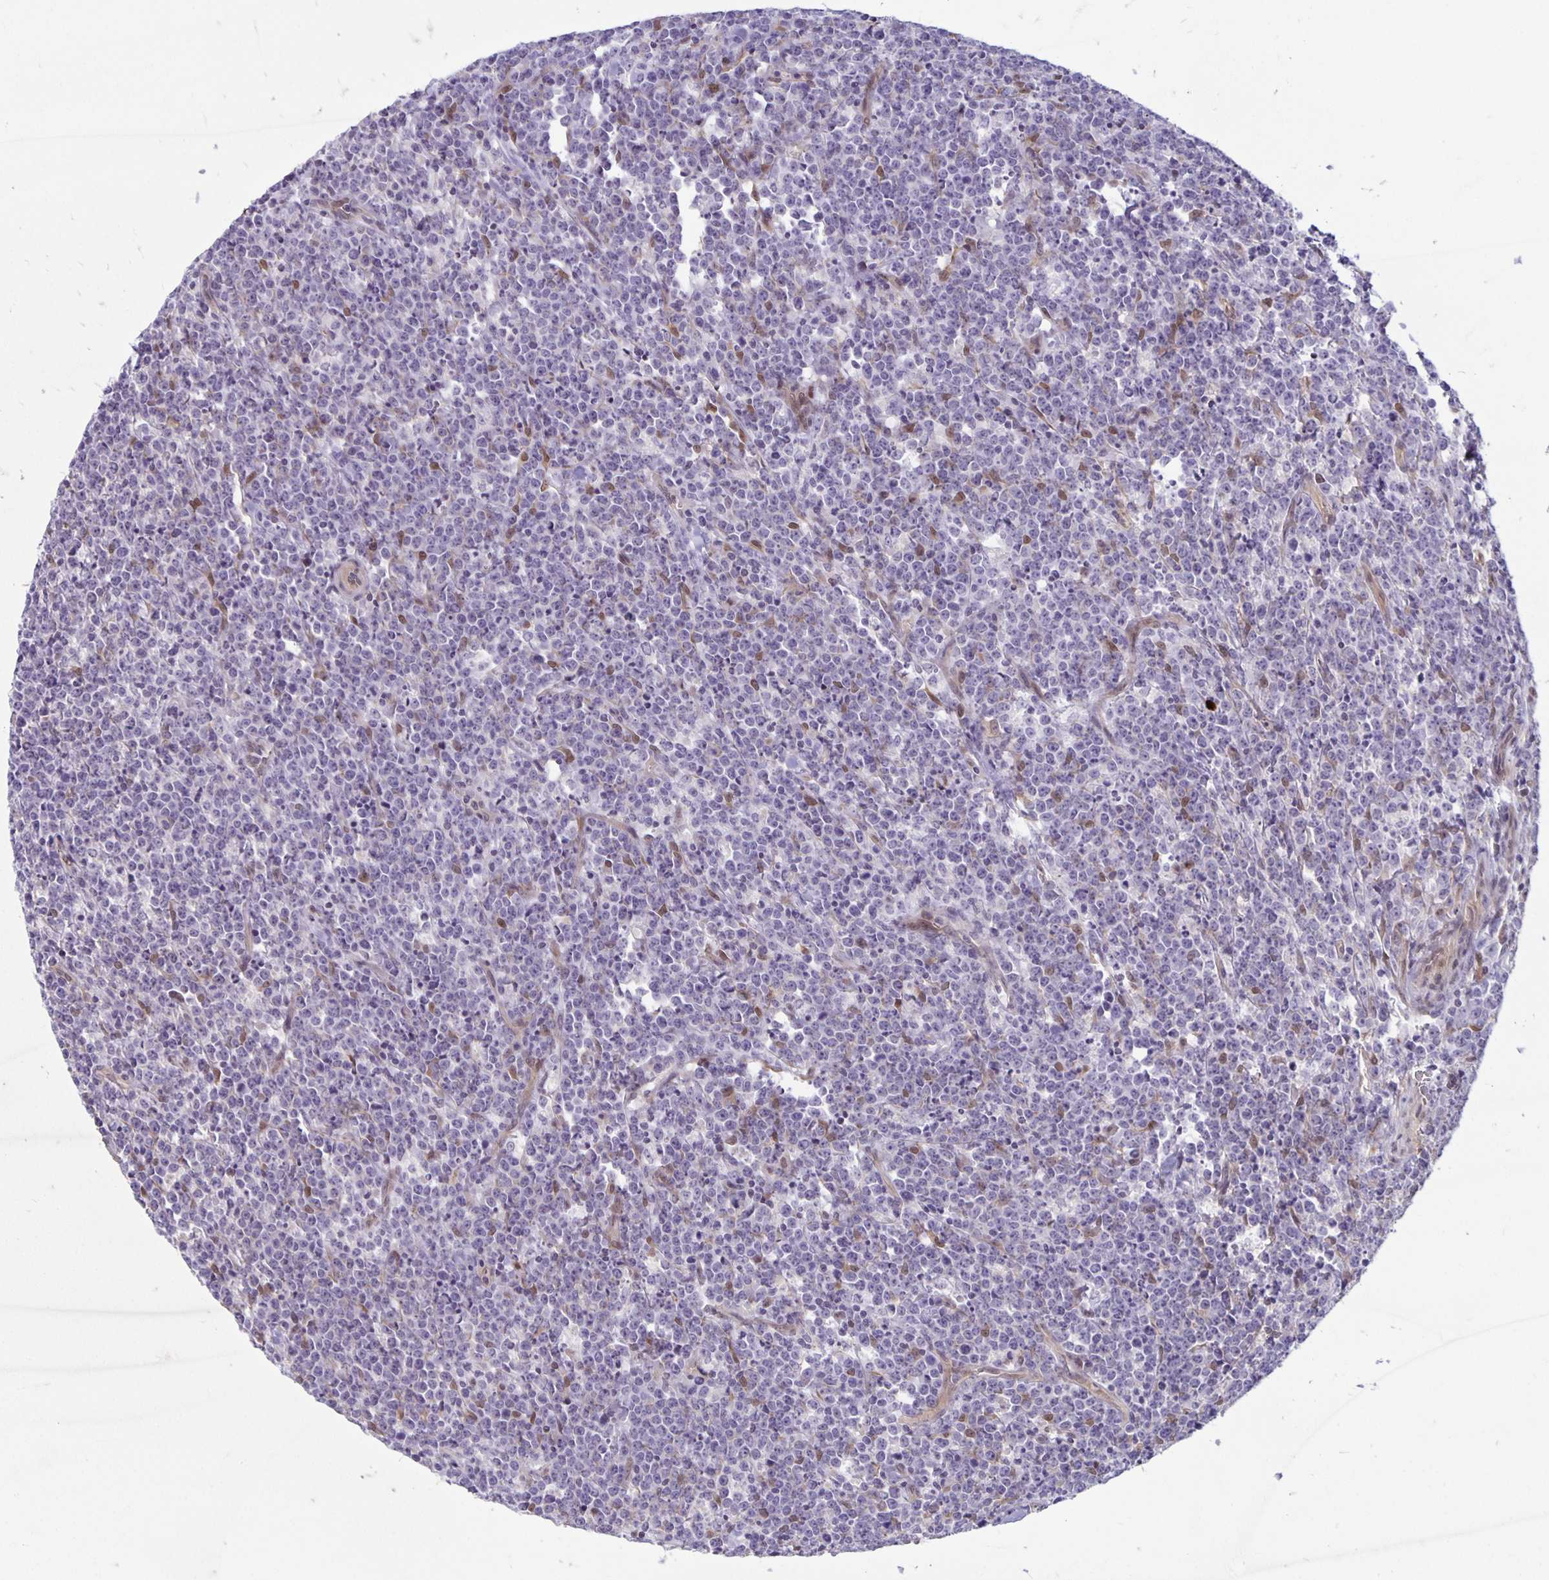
{"staining": {"intensity": "negative", "quantity": "none", "location": "none"}, "tissue": "lymphoma", "cell_type": "Tumor cells", "image_type": "cancer", "snomed": [{"axis": "morphology", "description": "Malignant lymphoma, non-Hodgkin's type, High grade"}, {"axis": "topography", "description": "Small intestine"}], "caption": "A histopathology image of malignant lymphoma, non-Hodgkin's type (high-grade) stained for a protein exhibits no brown staining in tumor cells.", "gene": "TAX1BP3", "patient": {"sex": "female", "age": 56}}